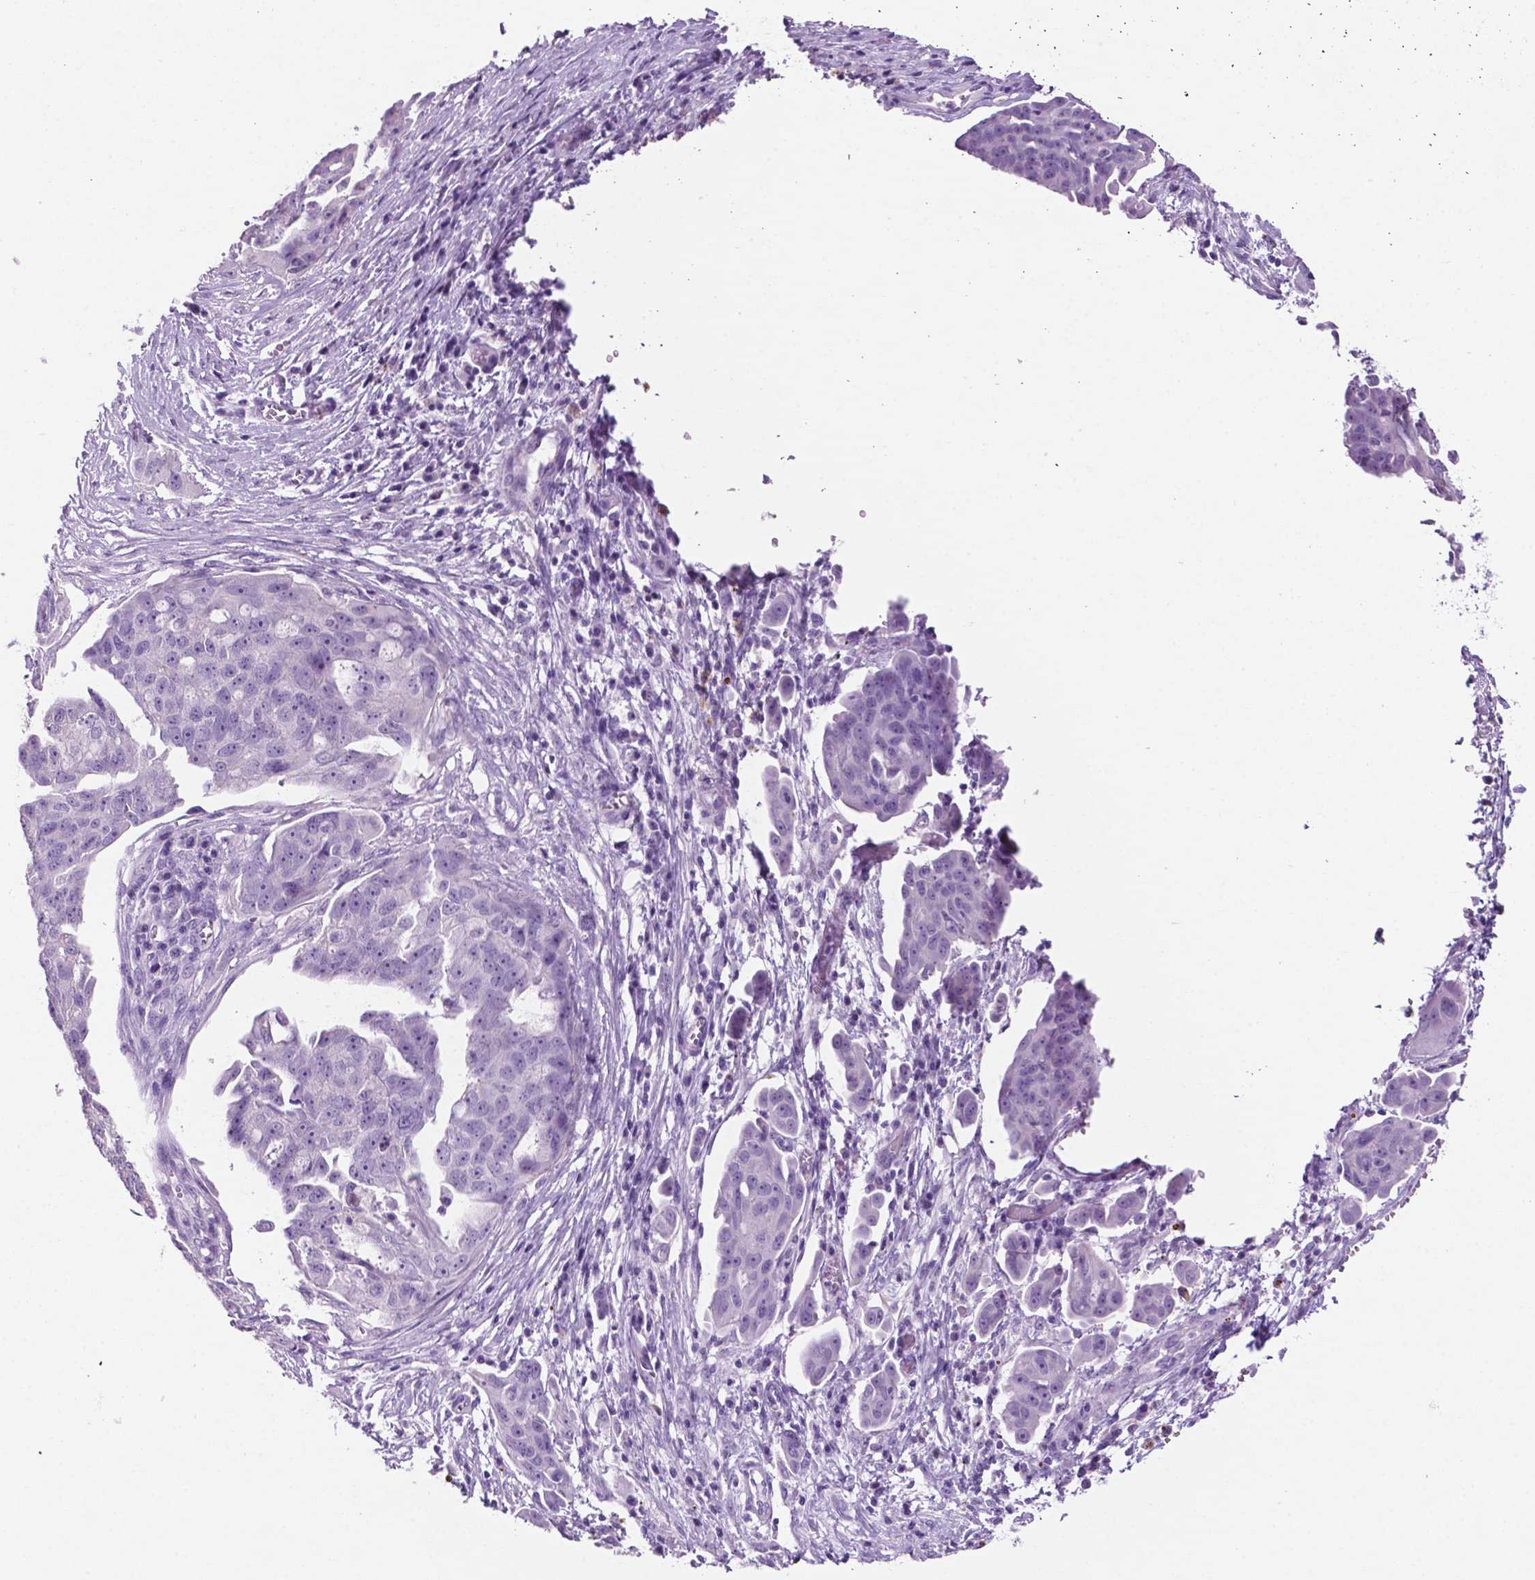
{"staining": {"intensity": "negative", "quantity": "none", "location": "none"}, "tissue": "ovarian cancer", "cell_type": "Tumor cells", "image_type": "cancer", "snomed": [{"axis": "morphology", "description": "Carcinoma, endometroid"}, {"axis": "topography", "description": "Ovary"}], "caption": "DAB (3,3'-diaminobenzidine) immunohistochemical staining of human ovarian cancer (endometroid carcinoma) shows no significant expression in tumor cells.", "gene": "PHGR1", "patient": {"sex": "female", "age": 70}}